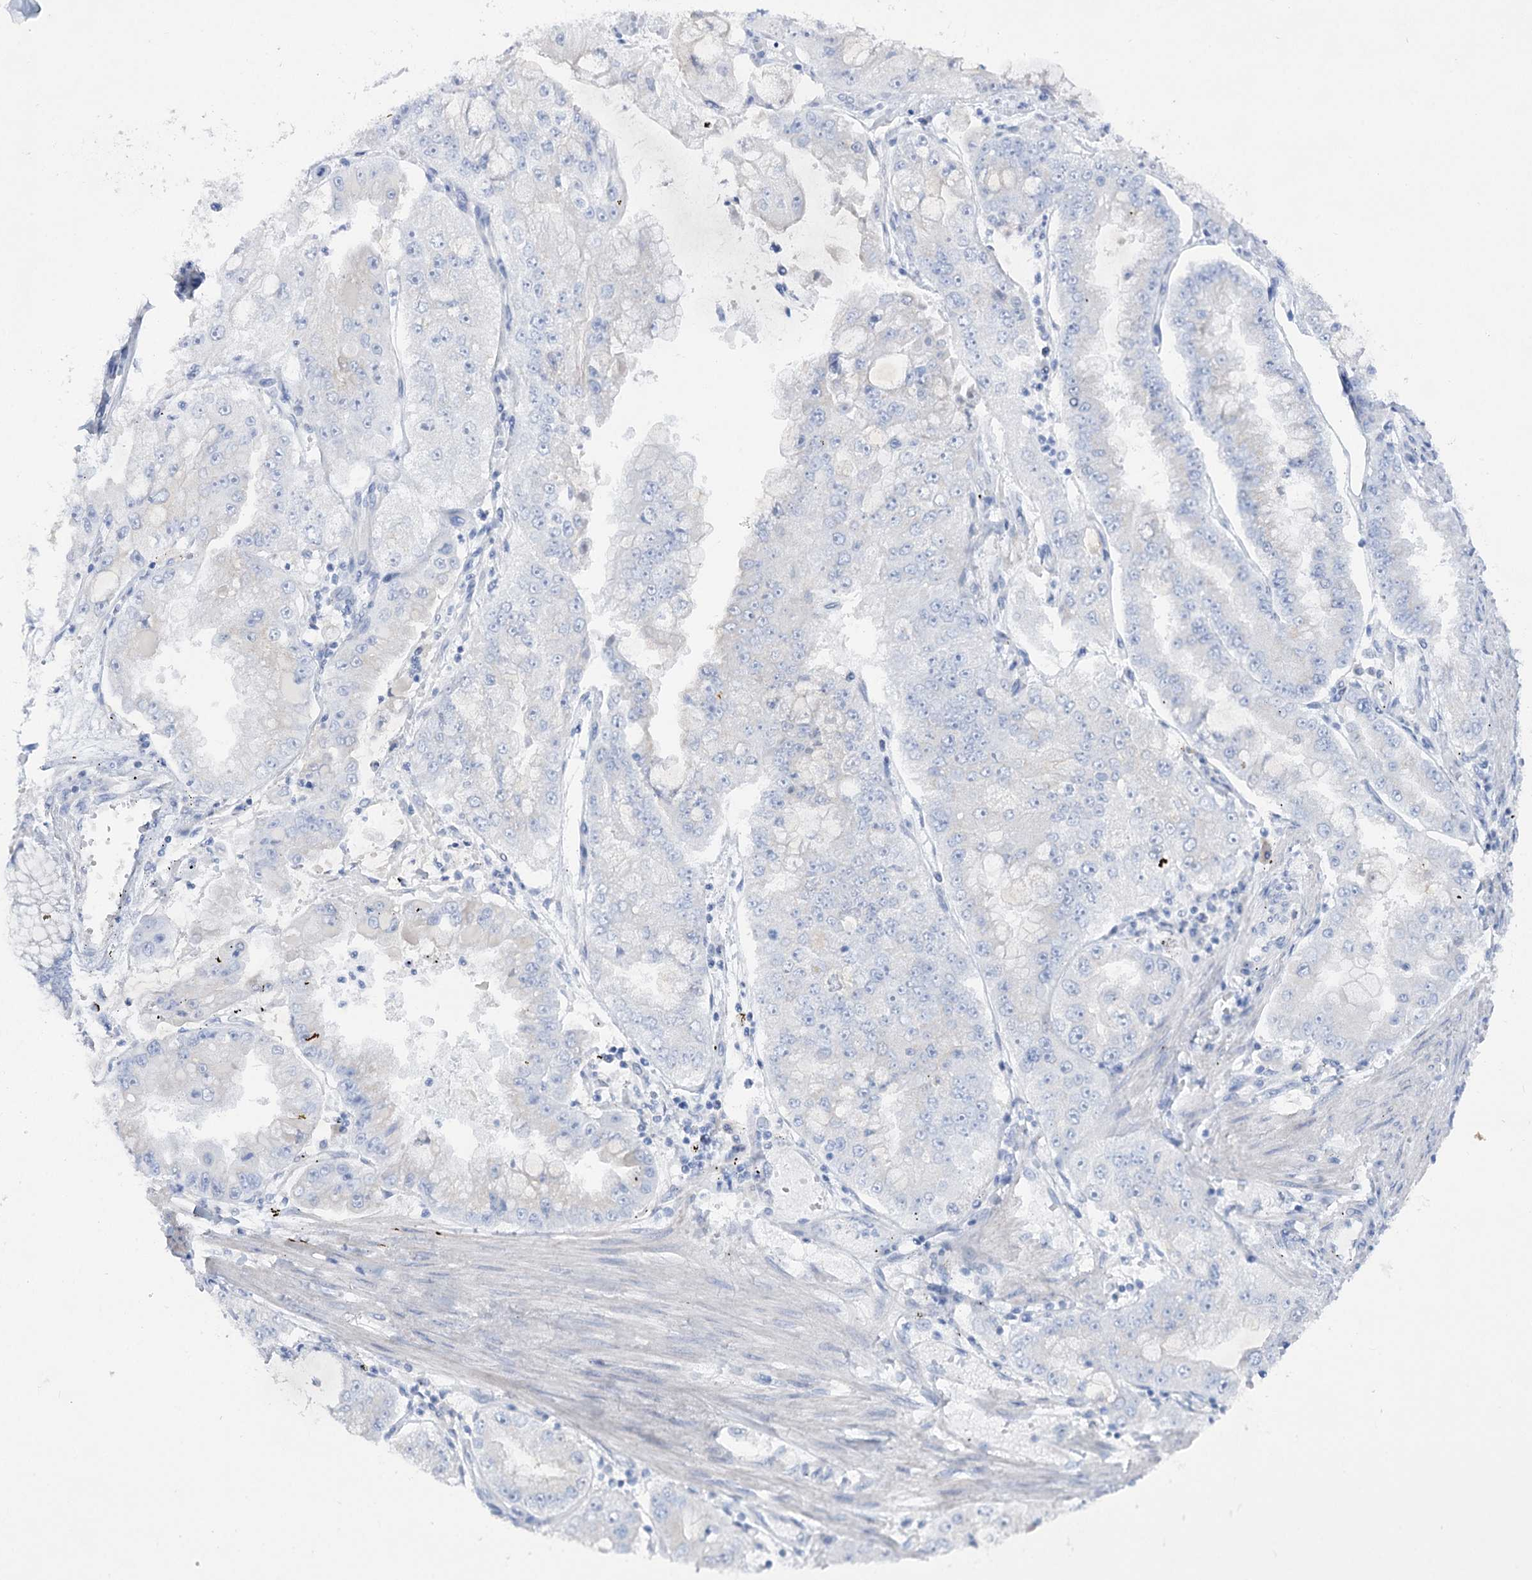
{"staining": {"intensity": "negative", "quantity": "none", "location": "none"}, "tissue": "stomach cancer", "cell_type": "Tumor cells", "image_type": "cancer", "snomed": [{"axis": "morphology", "description": "Adenocarcinoma, NOS"}, {"axis": "topography", "description": "Stomach"}], "caption": "High magnification brightfield microscopy of stomach cancer stained with DAB (brown) and counterstained with hematoxylin (blue): tumor cells show no significant positivity. The staining is performed using DAB (3,3'-diaminobenzidine) brown chromogen with nuclei counter-stained in using hematoxylin.", "gene": "GBF1", "patient": {"sex": "male", "age": 76}}